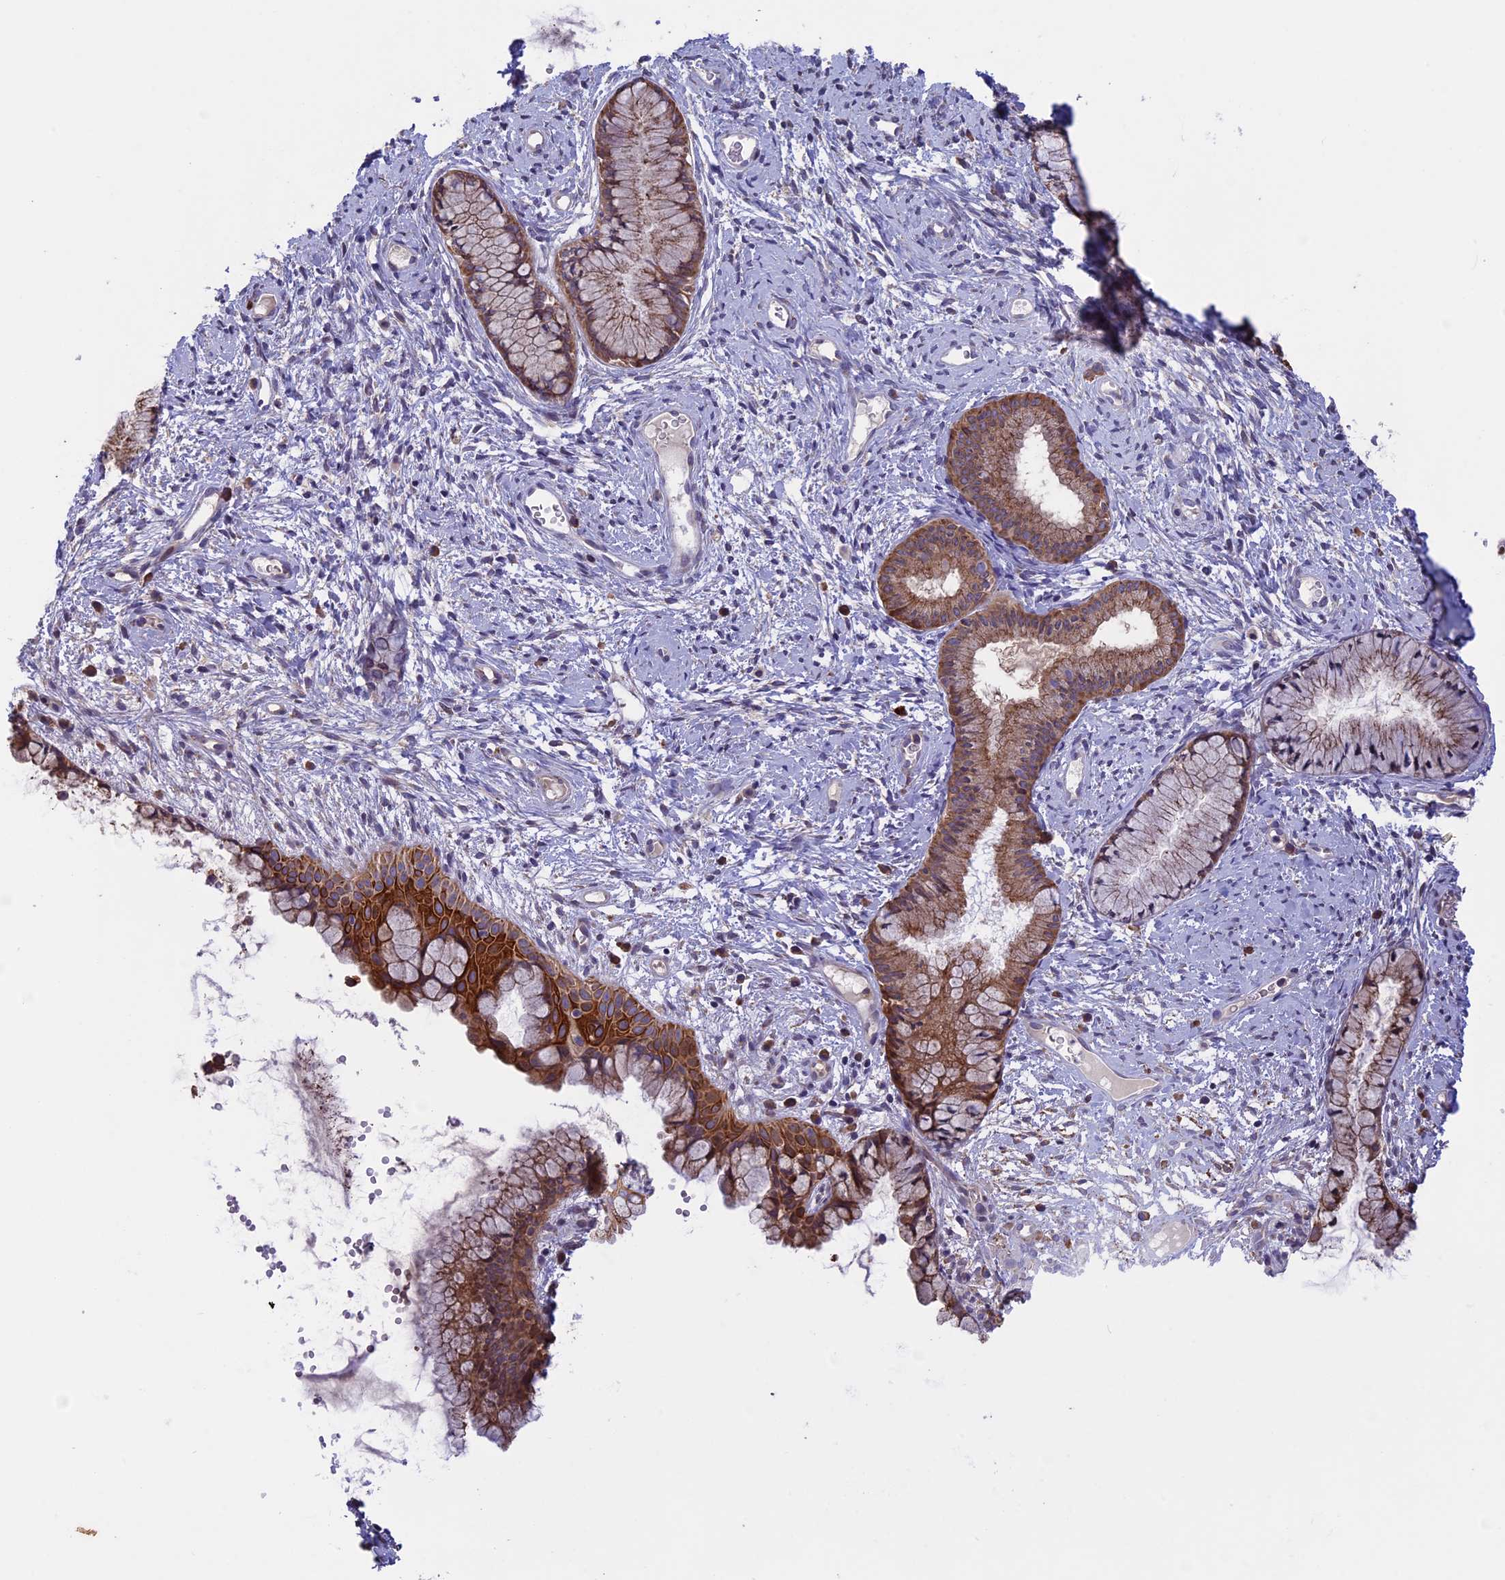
{"staining": {"intensity": "strong", "quantity": "25%-75%", "location": "cytoplasmic/membranous"}, "tissue": "cervix", "cell_type": "Glandular cells", "image_type": "normal", "snomed": [{"axis": "morphology", "description": "Normal tissue, NOS"}, {"axis": "topography", "description": "Cervix"}], "caption": "DAB (3,3'-diaminobenzidine) immunohistochemical staining of benign human cervix demonstrates strong cytoplasmic/membranous protein positivity in about 25%-75% of glandular cells.", "gene": "DMRTA2", "patient": {"sex": "female", "age": 42}}